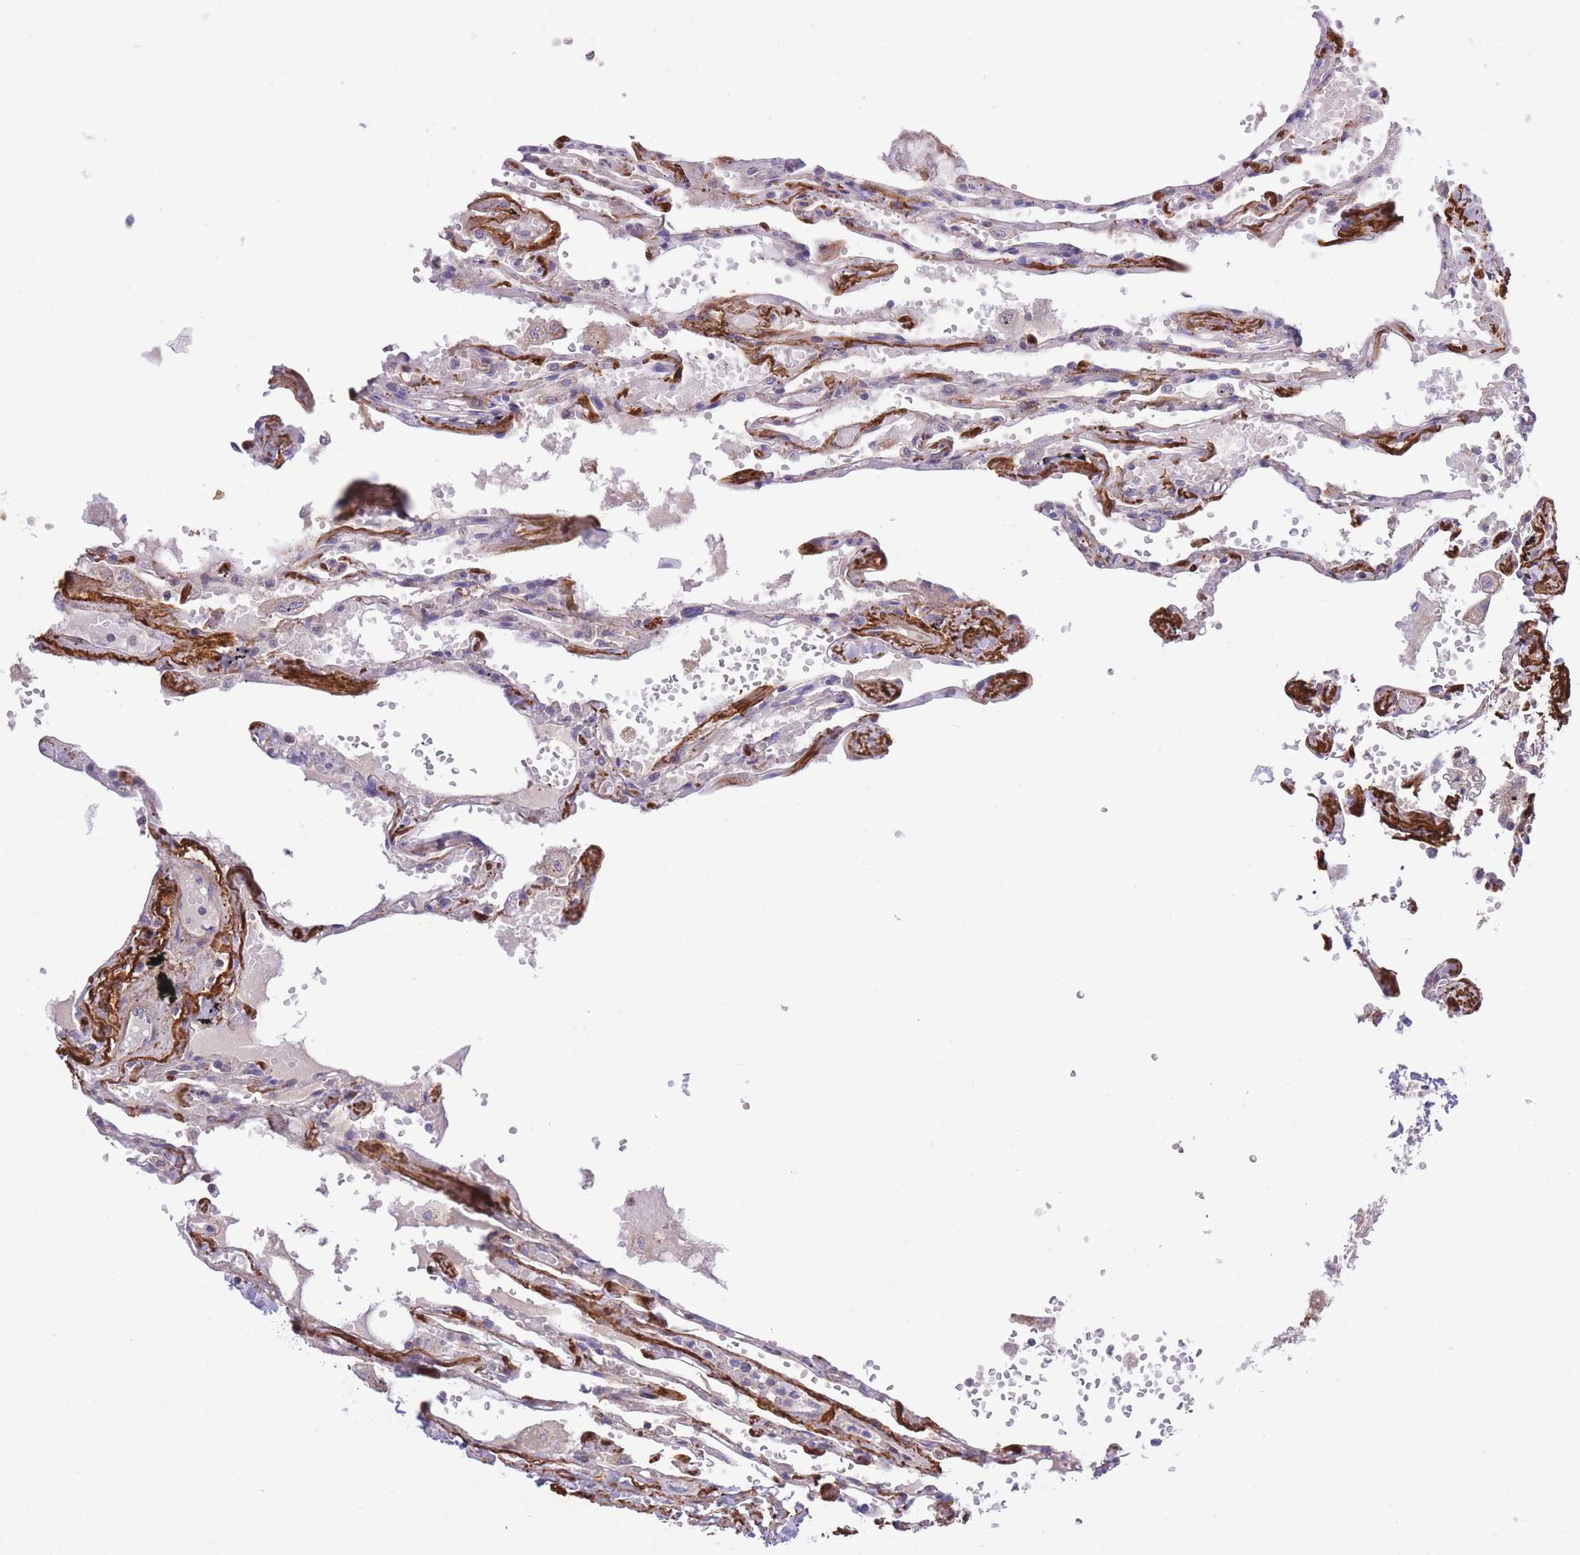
{"staining": {"intensity": "moderate", "quantity": "<25%", "location": "cytoplasmic/membranous"}, "tissue": "lung", "cell_type": "Alveolar cells", "image_type": "normal", "snomed": [{"axis": "morphology", "description": "Normal tissue, NOS"}, {"axis": "topography", "description": "Lung"}], "caption": "Protein expression analysis of benign human lung reveals moderate cytoplasmic/membranous positivity in approximately <25% of alveolar cells. The staining was performed using DAB, with brown indicating positive protein expression. Nuclei are stained blue with hematoxylin.", "gene": "ATP13A2", "patient": {"sex": "female", "age": 67}}